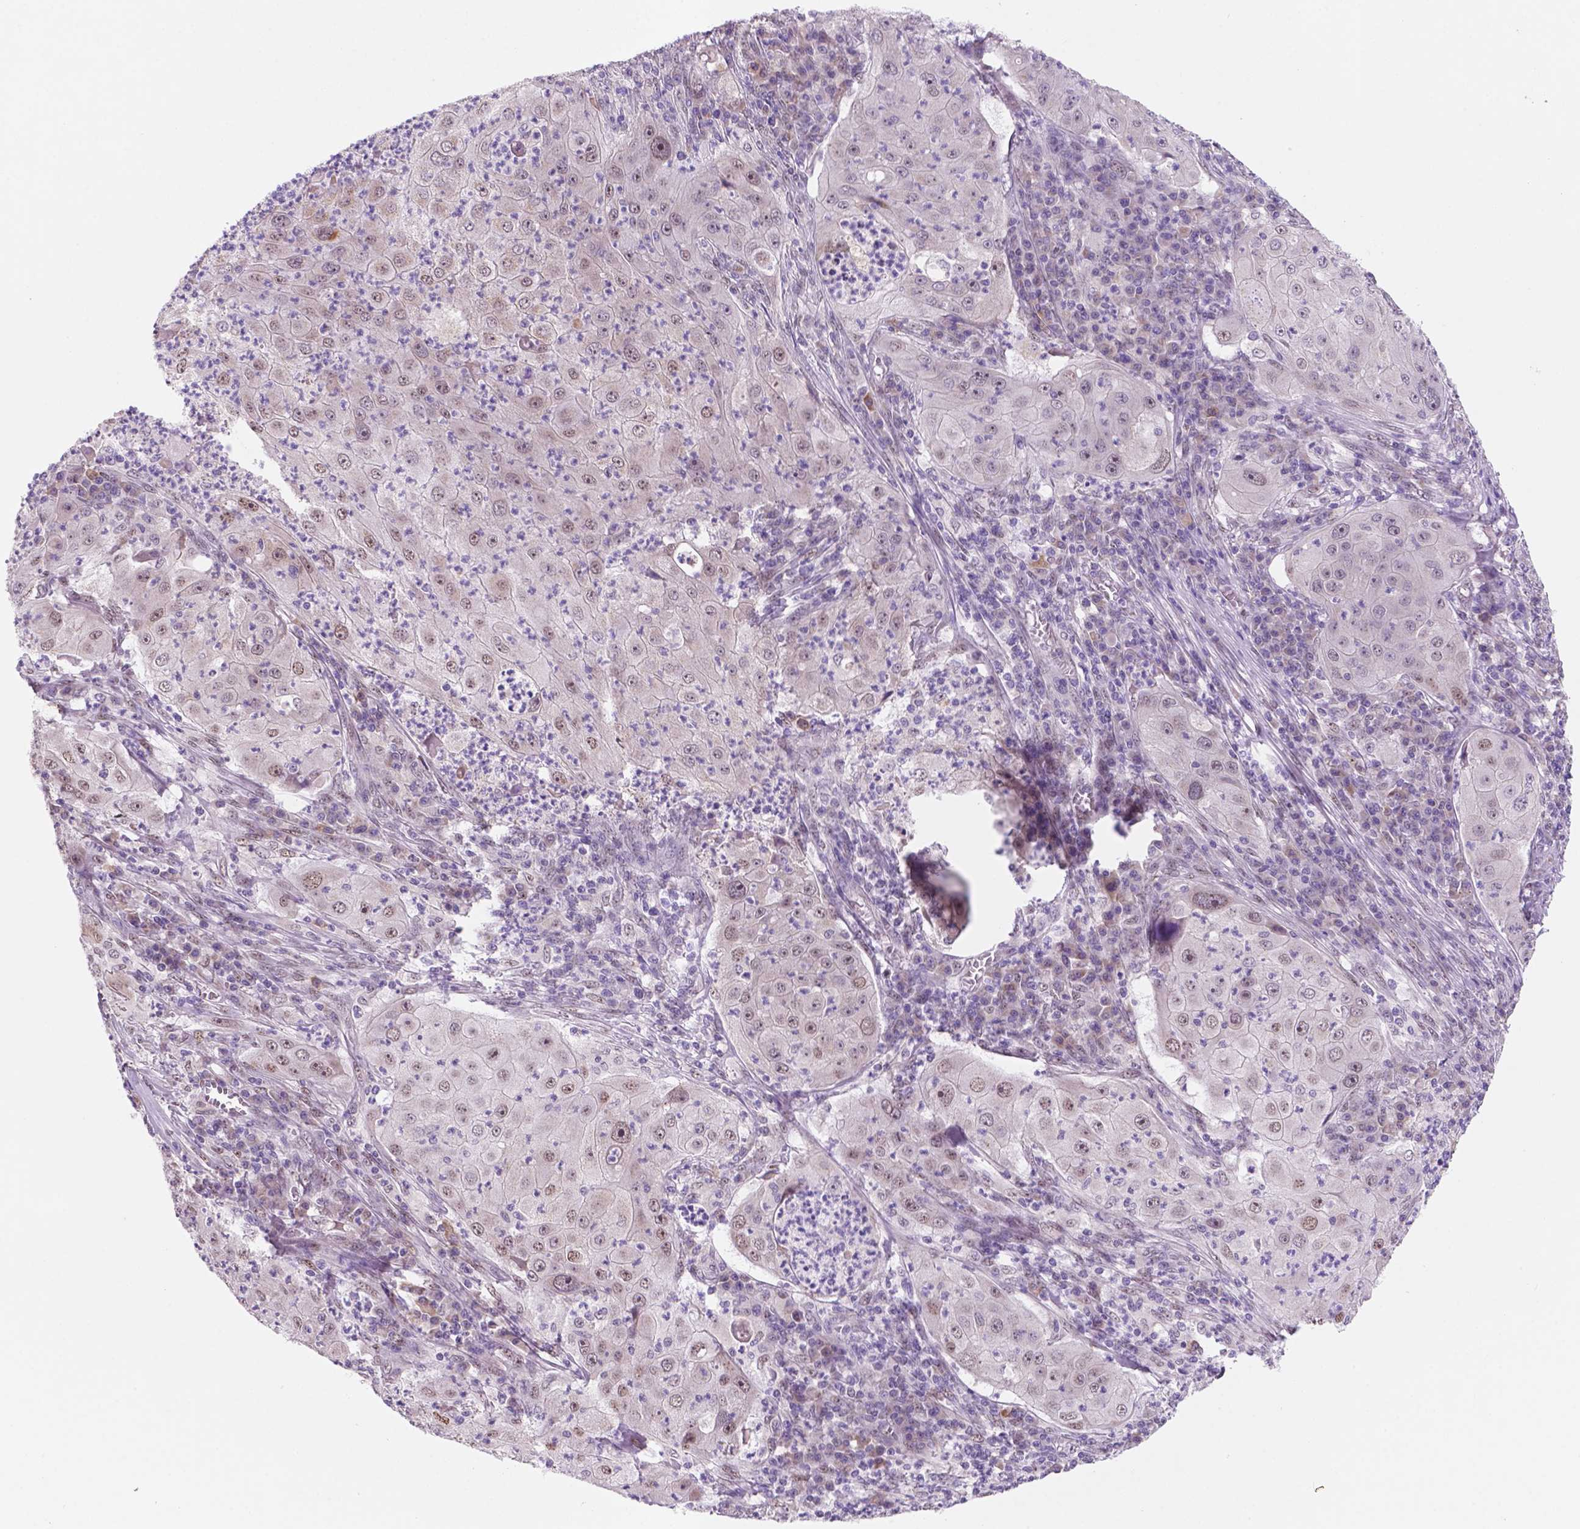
{"staining": {"intensity": "moderate", "quantity": "25%-75%", "location": "nuclear"}, "tissue": "lung cancer", "cell_type": "Tumor cells", "image_type": "cancer", "snomed": [{"axis": "morphology", "description": "Squamous cell carcinoma, NOS"}, {"axis": "topography", "description": "Lung"}], "caption": "Brown immunohistochemical staining in lung cancer (squamous cell carcinoma) demonstrates moderate nuclear positivity in approximately 25%-75% of tumor cells.", "gene": "C18orf21", "patient": {"sex": "female", "age": 59}}